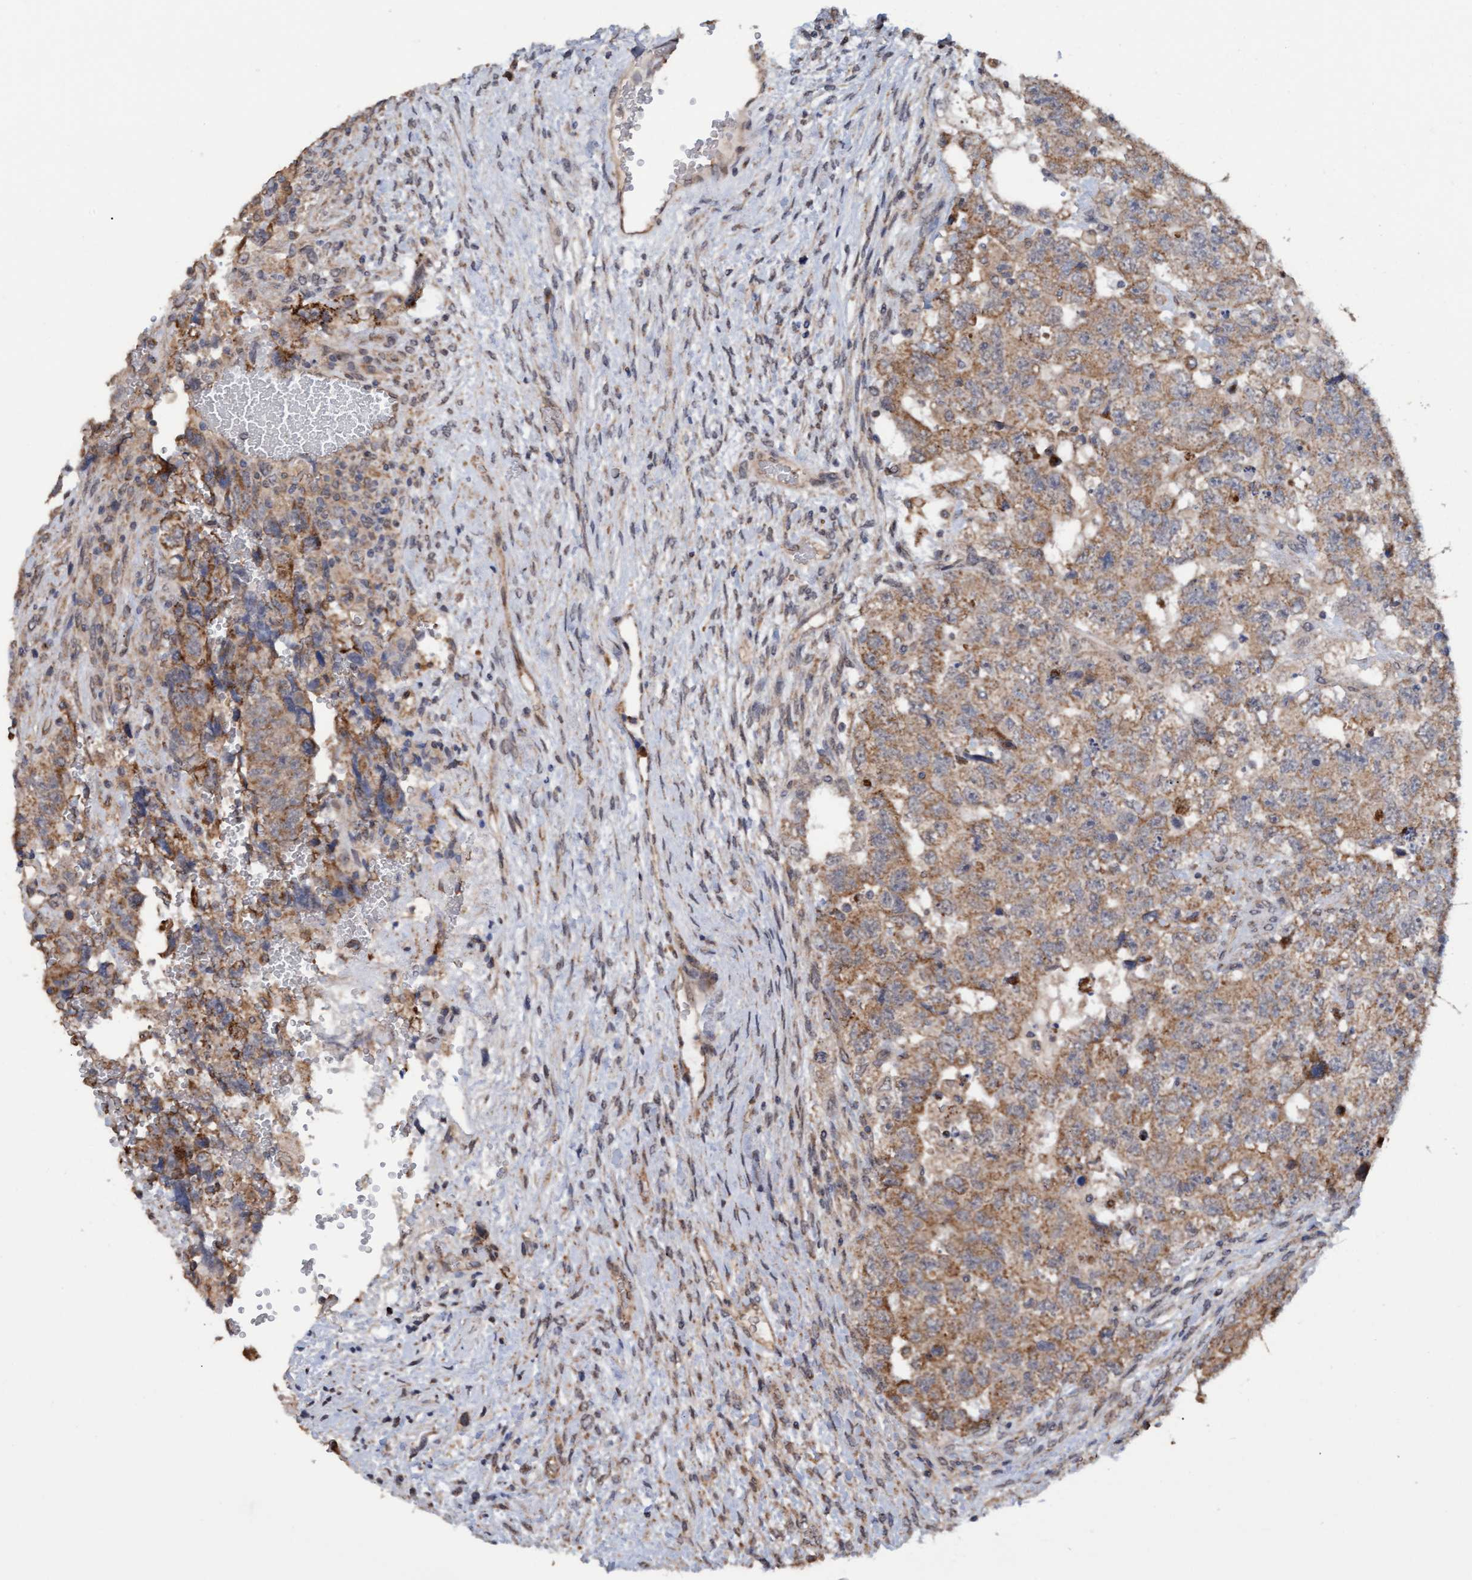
{"staining": {"intensity": "moderate", "quantity": ">75%", "location": "cytoplasmic/membranous"}, "tissue": "testis cancer", "cell_type": "Tumor cells", "image_type": "cancer", "snomed": [{"axis": "morphology", "description": "Carcinoma, Embryonal, NOS"}, {"axis": "topography", "description": "Testis"}], "caption": "Tumor cells exhibit medium levels of moderate cytoplasmic/membranous staining in approximately >75% of cells in human testis cancer (embryonal carcinoma). (Brightfield microscopy of DAB IHC at high magnification).", "gene": "MGLL", "patient": {"sex": "male", "age": 36}}